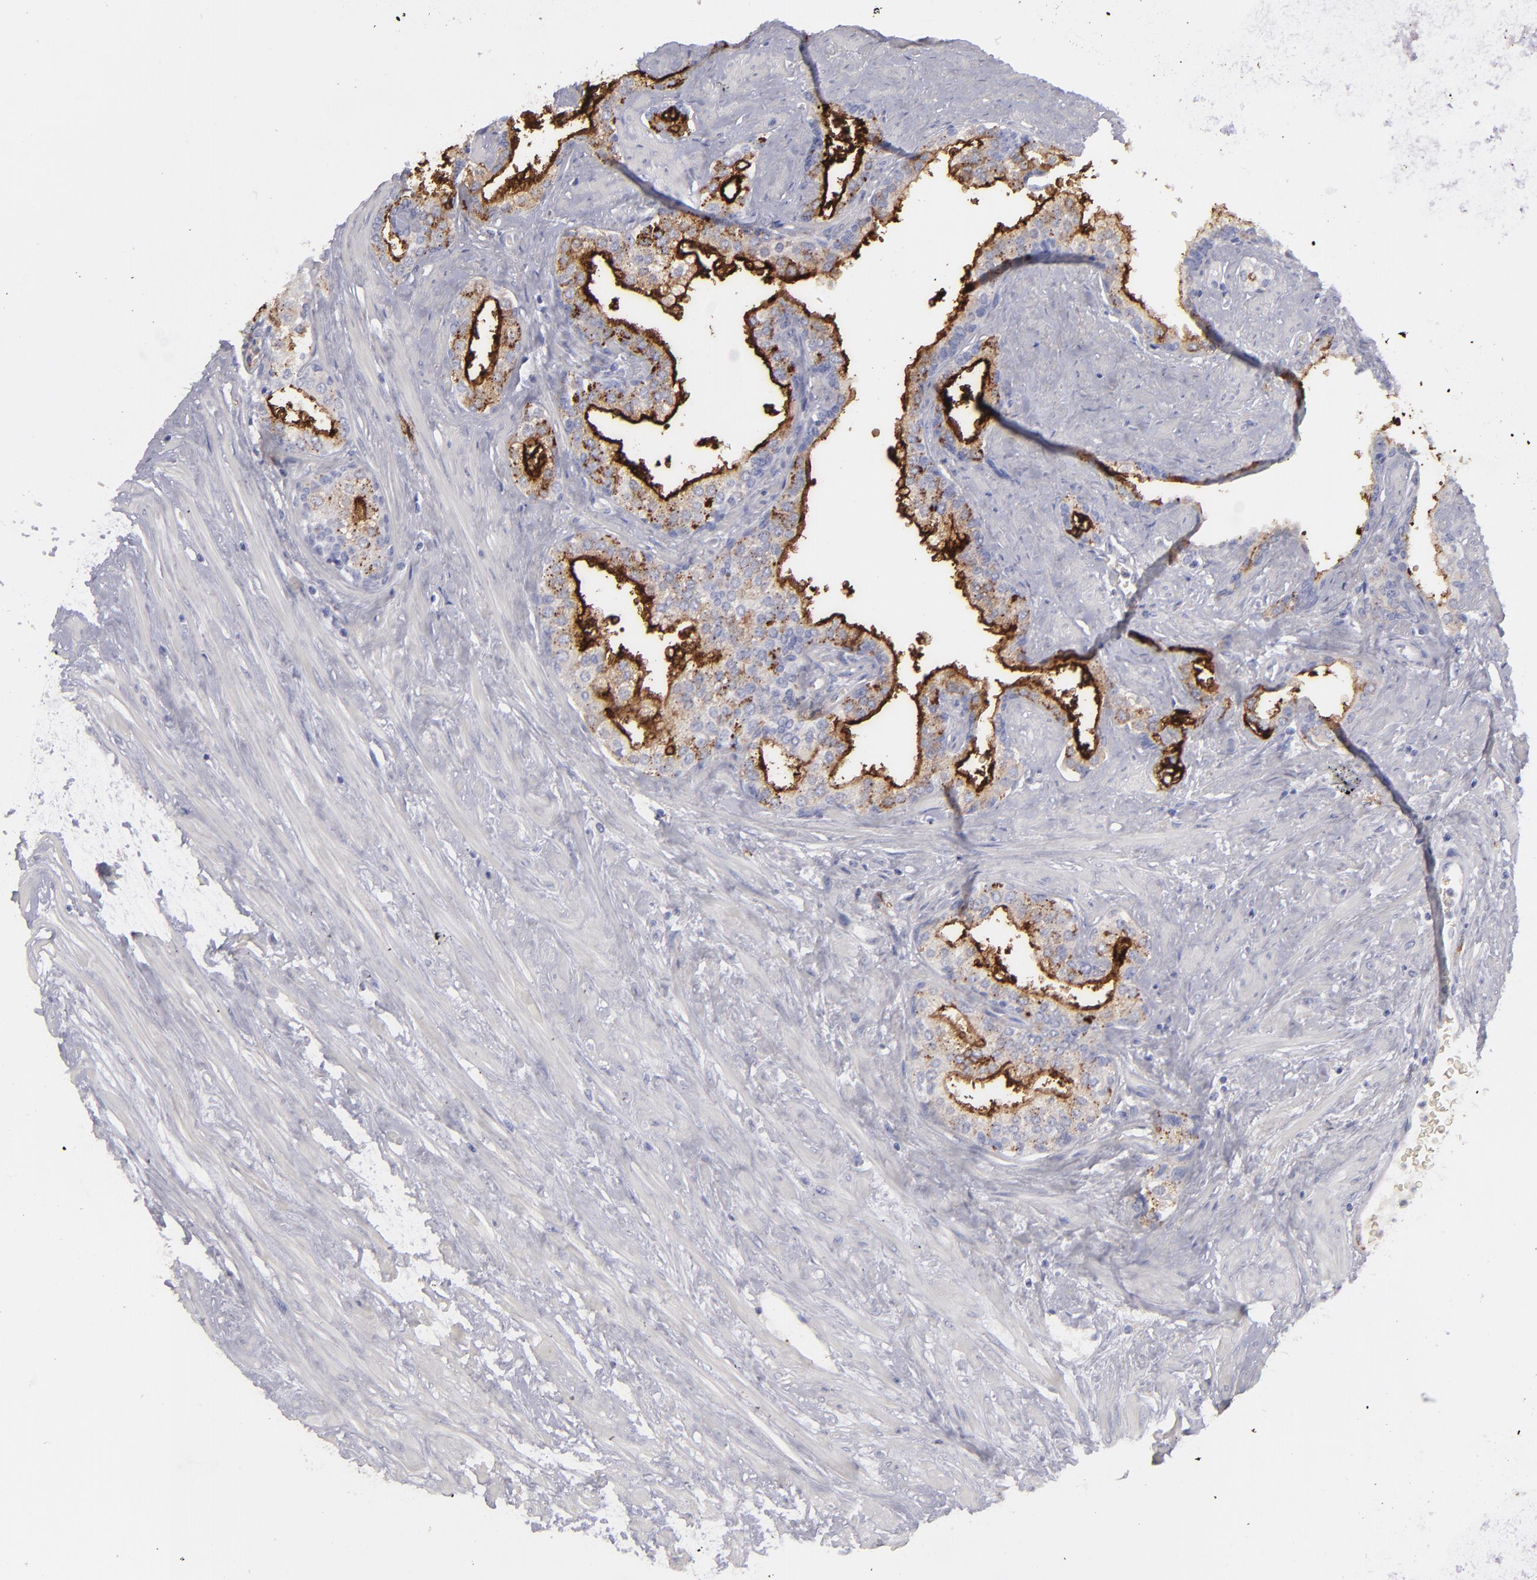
{"staining": {"intensity": "strong", "quantity": "25%-75%", "location": "cytoplasmic/membranous"}, "tissue": "prostate", "cell_type": "Glandular cells", "image_type": "normal", "snomed": [{"axis": "morphology", "description": "Normal tissue, NOS"}, {"axis": "topography", "description": "Prostate"}], "caption": "The micrograph exhibits staining of normal prostate, revealing strong cytoplasmic/membranous protein positivity (brown color) within glandular cells.", "gene": "ANPEP", "patient": {"sex": "male", "age": 60}}